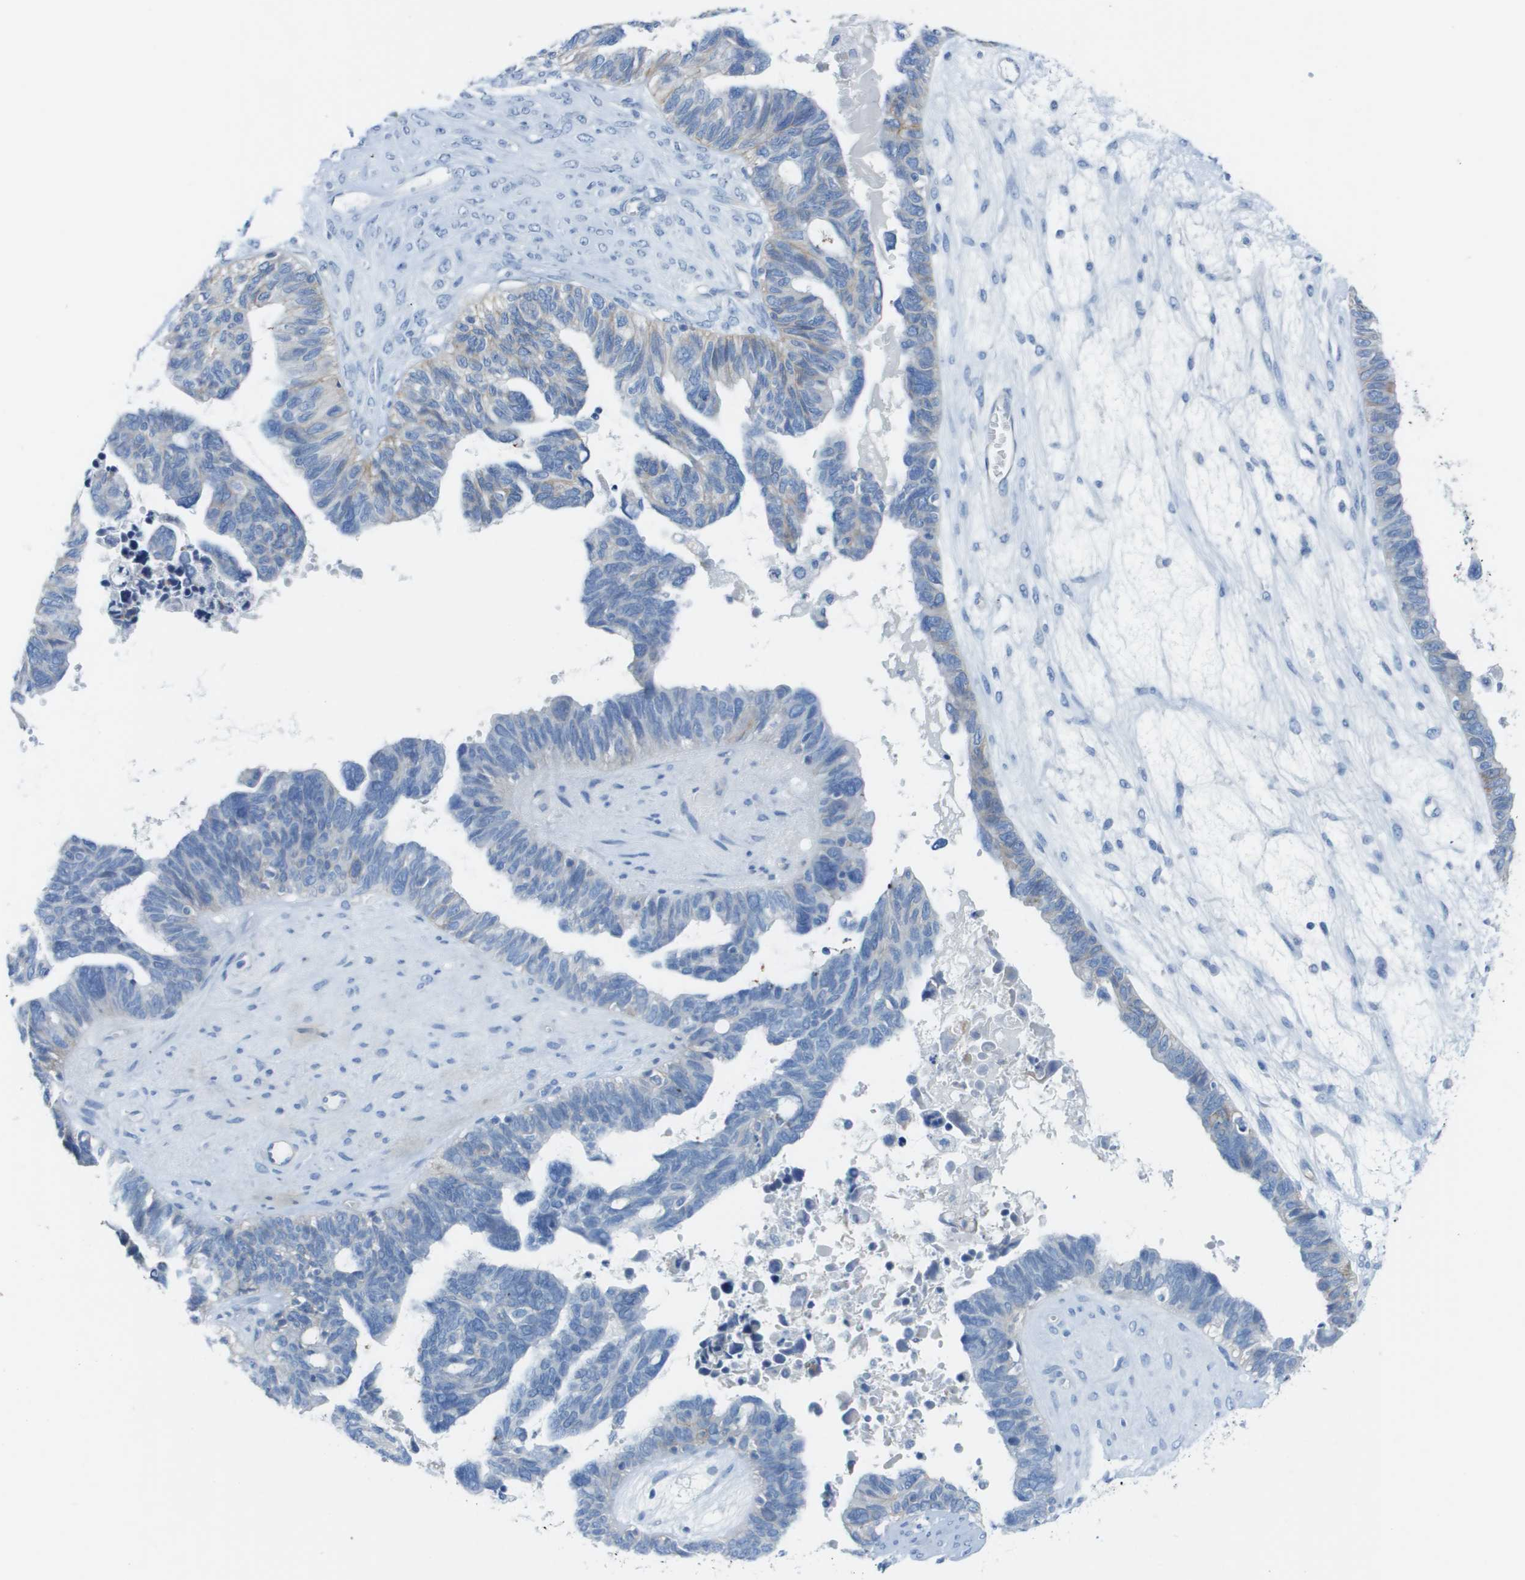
{"staining": {"intensity": "negative", "quantity": "none", "location": "none"}, "tissue": "ovarian cancer", "cell_type": "Tumor cells", "image_type": "cancer", "snomed": [{"axis": "morphology", "description": "Cystadenocarcinoma, serous, NOS"}, {"axis": "topography", "description": "Ovary"}], "caption": "DAB immunohistochemical staining of human ovarian serous cystadenocarcinoma demonstrates no significant expression in tumor cells. (DAB (3,3'-diaminobenzidine) immunohistochemistry visualized using brightfield microscopy, high magnification).", "gene": "CD46", "patient": {"sex": "female", "age": 79}}